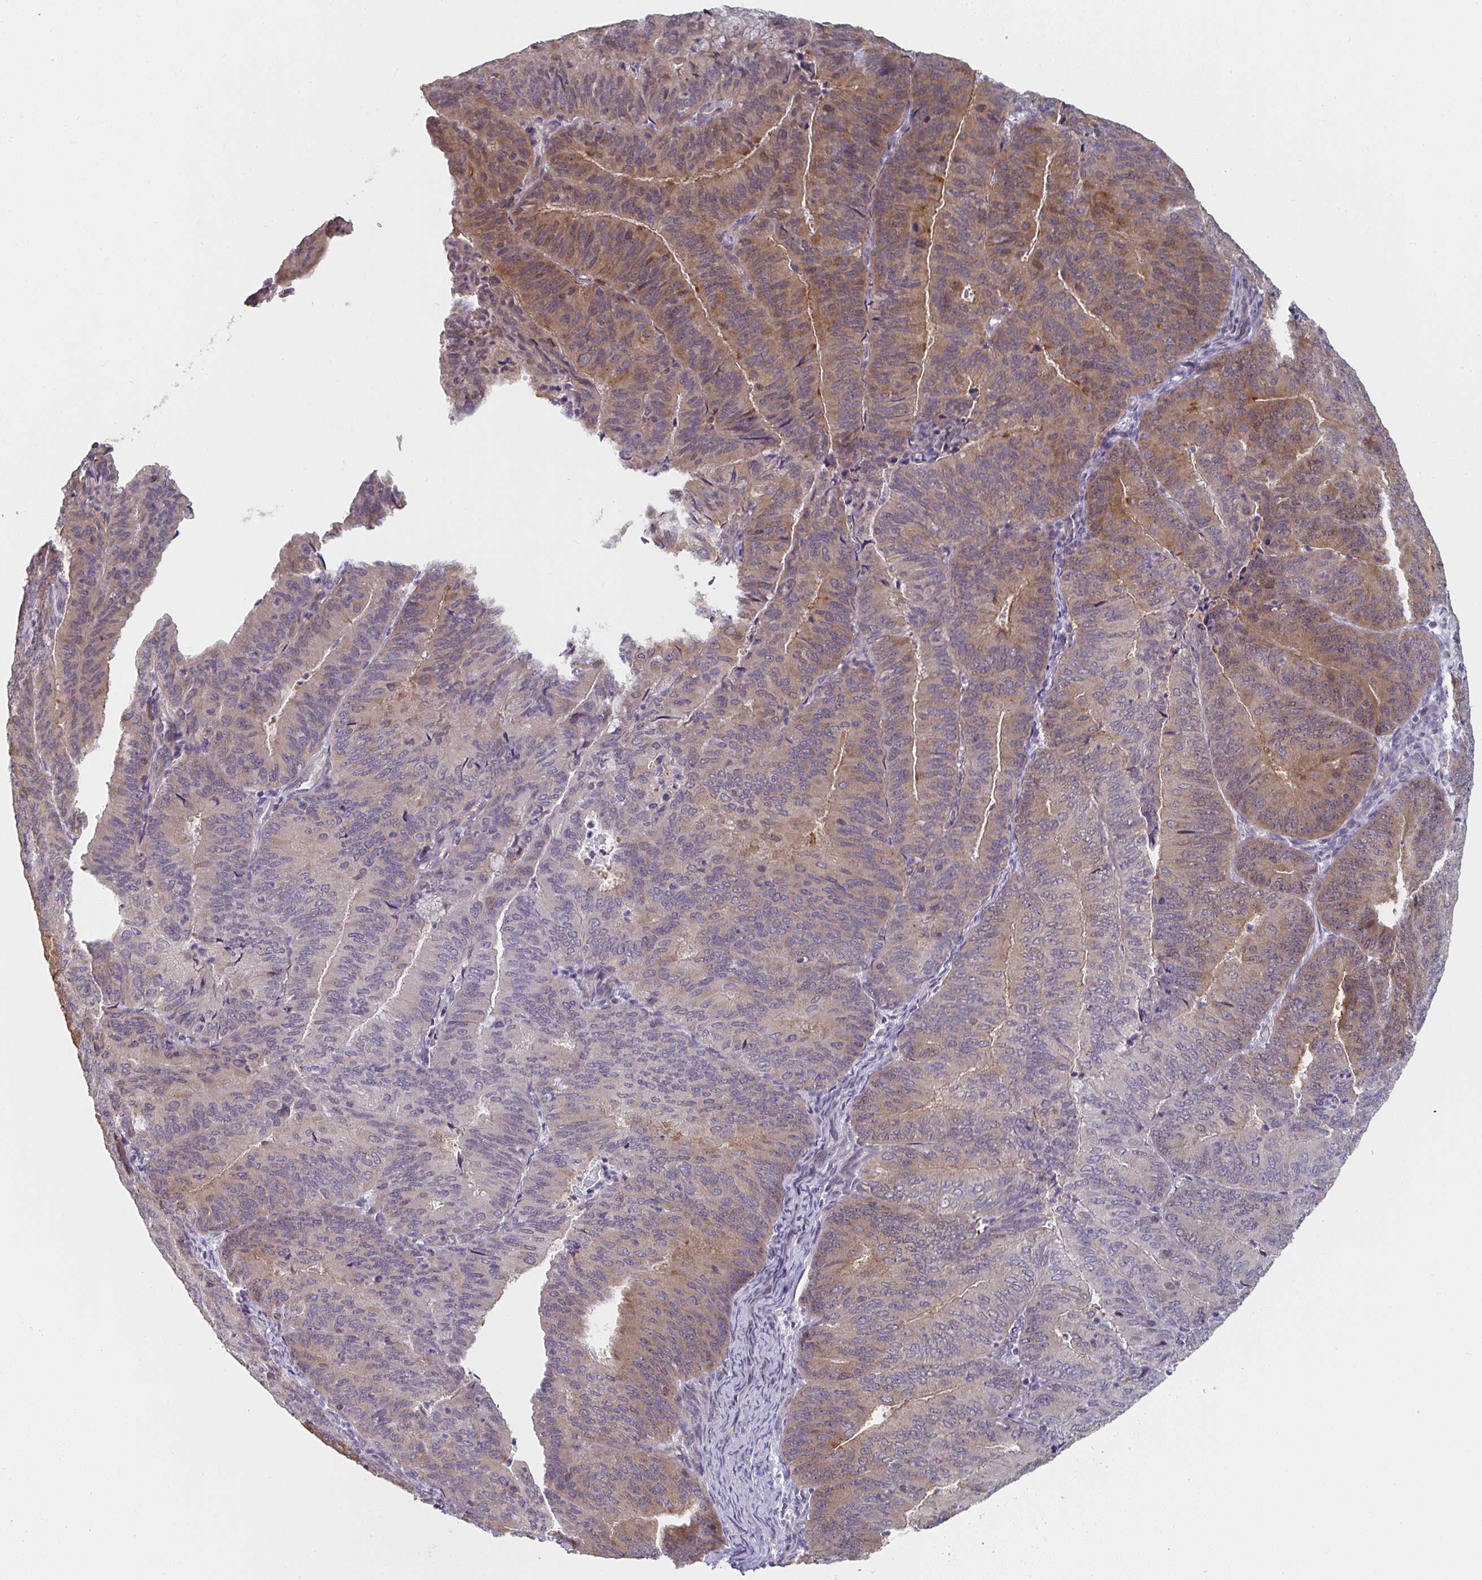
{"staining": {"intensity": "moderate", "quantity": "25%-75%", "location": "cytoplasmic/membranous"}, "tissue": "endometrial cancer", "cell_type": "Tumor cells", "image_type": "cancer", "snomed": [{"axis": "morphology", "description": "Adenocarcinoma, NOS"}, {"axis": "topography", "description": "Endometrium"}], "caption": "Endometrial adenocarcinoma stained with a brown dye displays moderate cytoplasmic/membranous positive expression in about 25%-75% of tumor cells.", "gene": "RANGRF", "patient": {"sex": "female", "age": 57}}